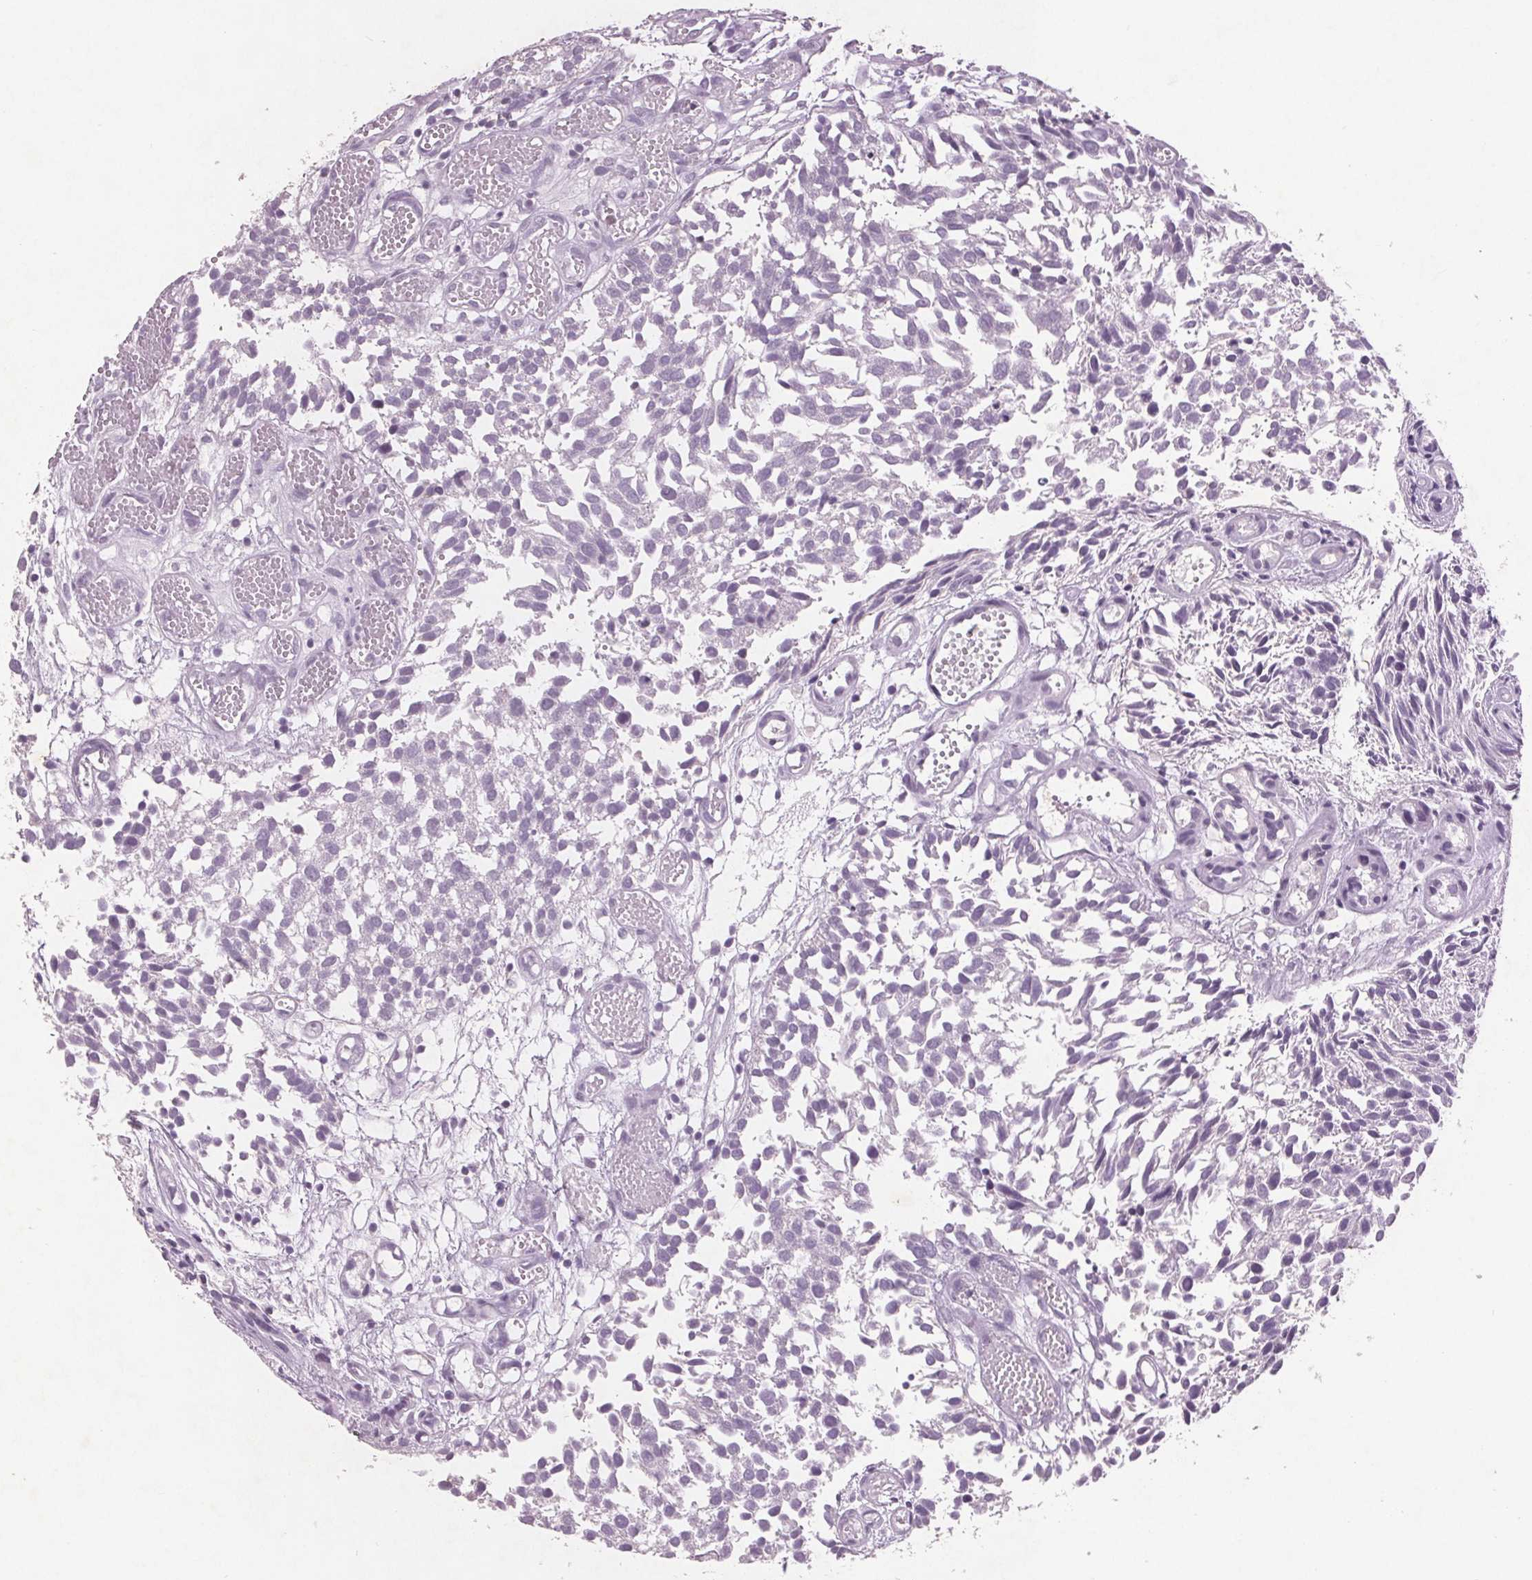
{"staining": {"intensity": "weak", "quantity": "25%-75%", "location": "cytoplasmic/membranous"}, "tissue": "urothelial cancer", "cell_type": "Tumor cells", "image_type": "cancer", "snomed": [{"axis": "morphology", "description": "Urothelial carcinoma, Low grade"}, {"axis": "topography", "description": "Urinary bladder"}], "caption": "Immunohistochemistry (DAB (3,3'-diaminobenzidine)) staining of human urothelial cancer exhibits weak cytoplasmic/membranous protein positivity in approximately 25%-75% of tumor cells. Ihc stains the protein in brown and the nuclei are stained blue.", "gene": "PTPN14", "patient": {"sex": "male", "age": 70}}